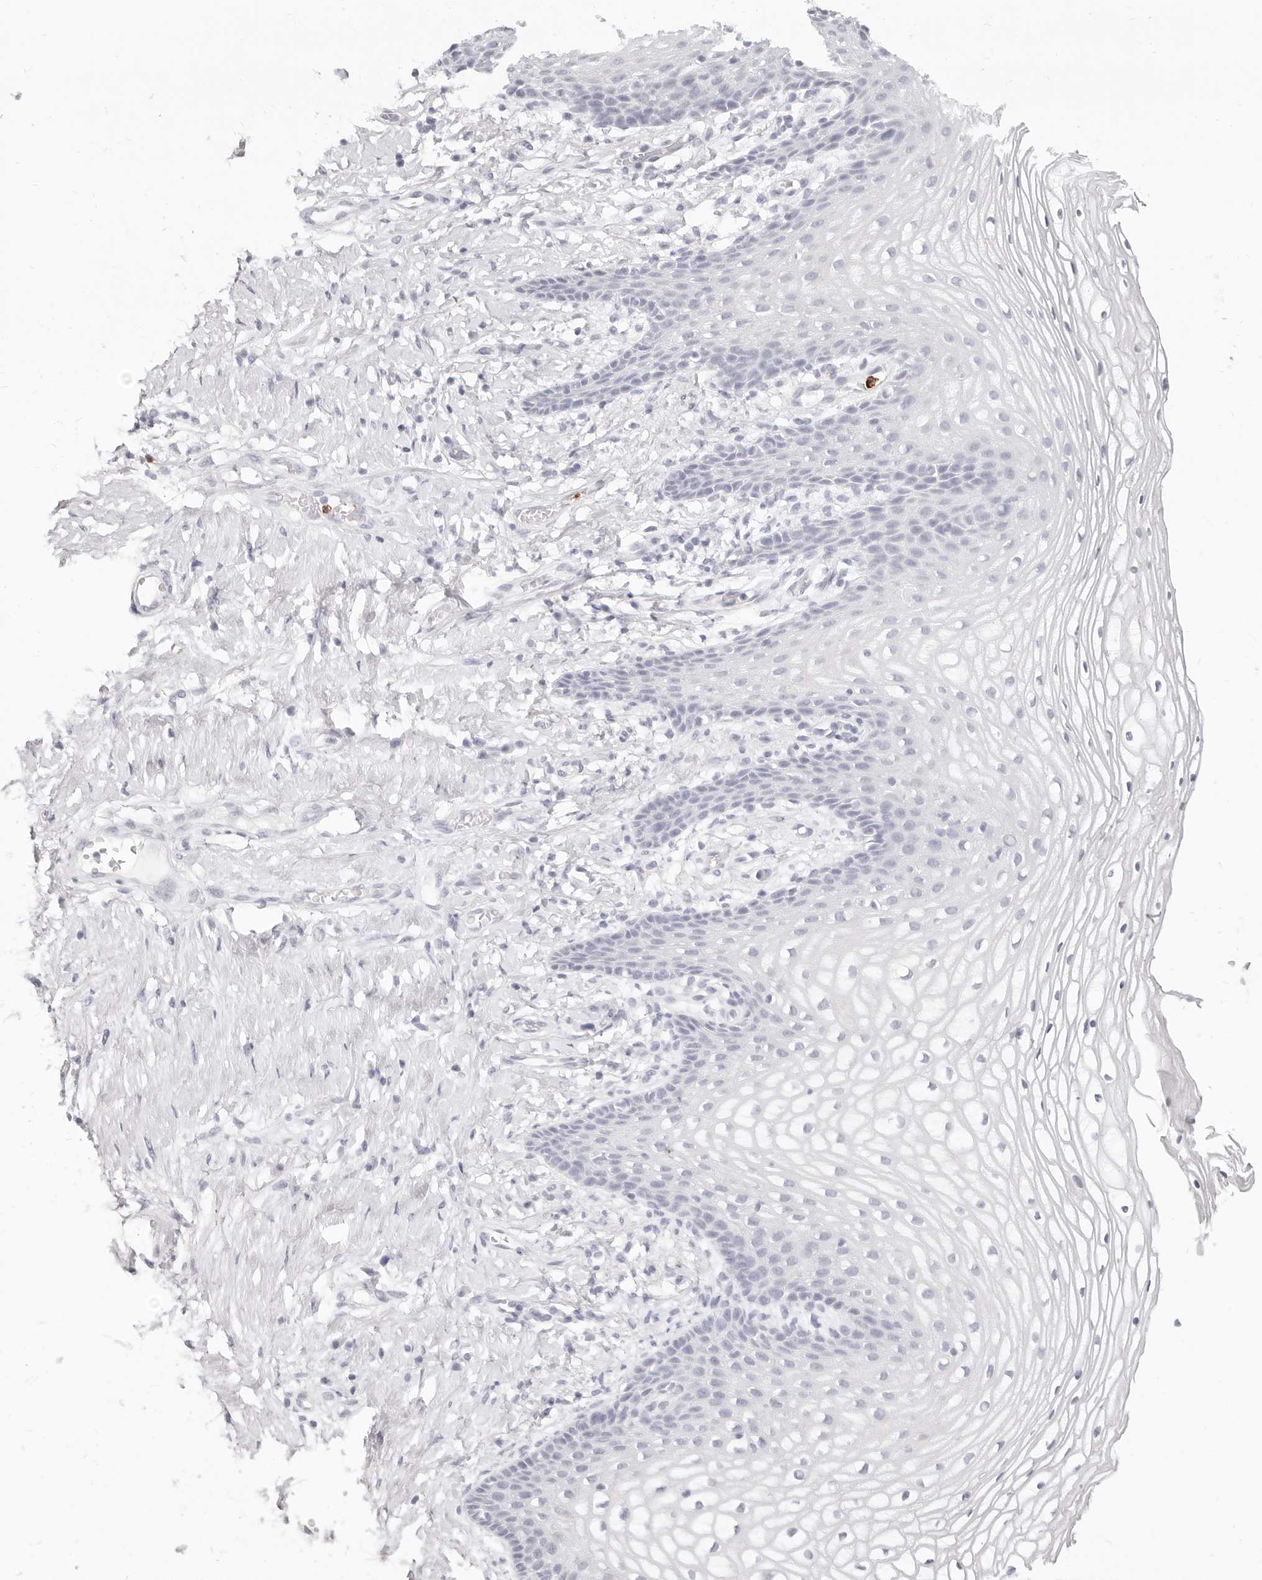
{"staining": {"intensity": "negative", "quantity": "none", "location": "none"}, "tissue": "vagina", "cell_type": "Squamous epithelial cells", "image_type": "normal", "snomed": [{"axis": "morphology", "description": "Normal tissue, NOS"}, {"axis": "topography", "description": "Vagina"}], "caption": "Immunohistochemistry of unremarkable vagina reveals no expression in squamous epithelial cells.", "gene": "CAMP", "patient": {"sex": "female", "age": 60}}